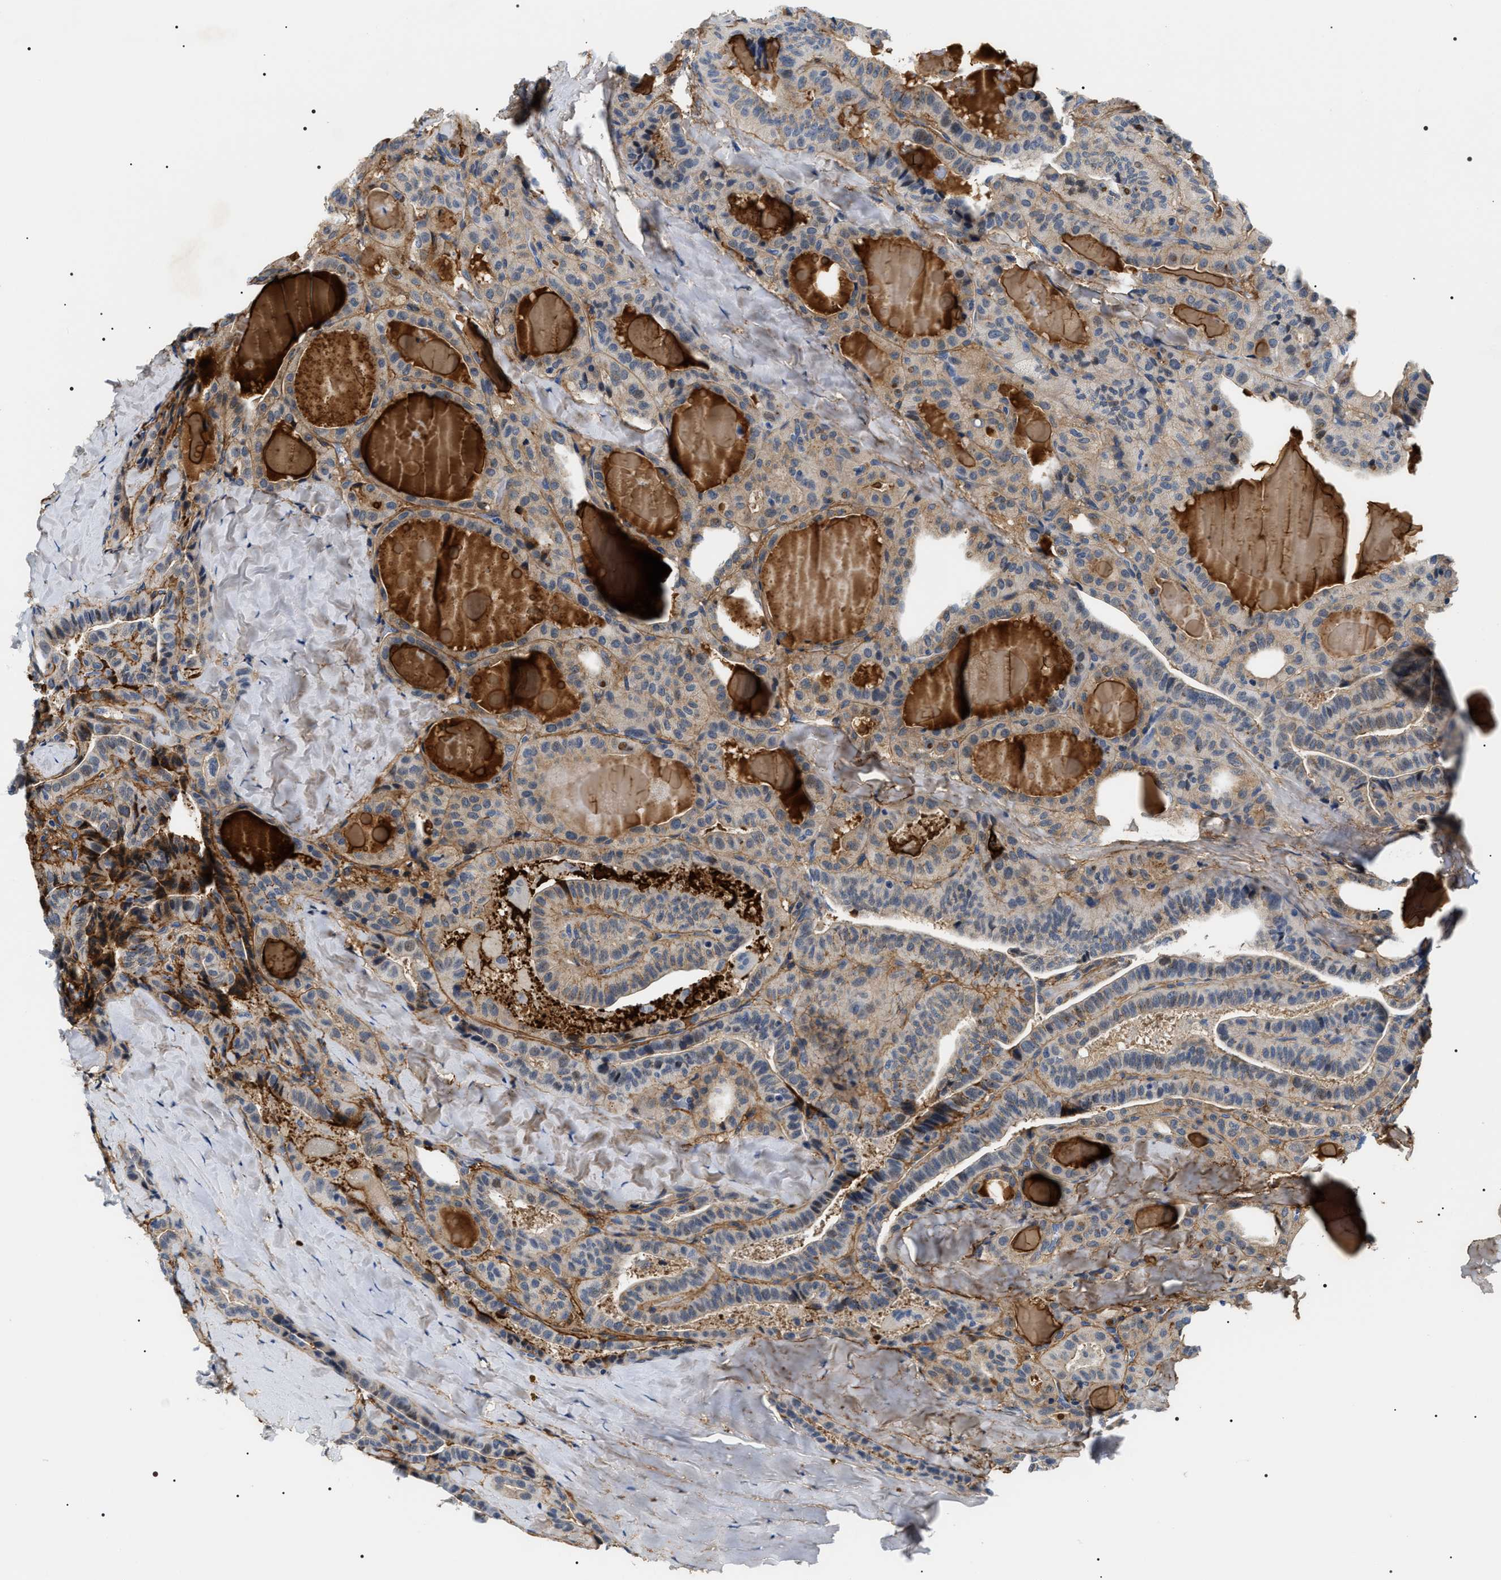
{"staining": {"intensity": "weak", "quantity": "25%-75%", "location": "cytoplasmic/membranous"}, "tissue": "thyroid cancer", "cell_type": "Tumor cells", "image_type": "cancer", "snomed": [{"axis": "morphology", "description": "Papillary adenocarcinoma, NOS"}, {"axis": "topography", "description": "Thyroid gland"}], "caption": "Thyroid cancer (papillary adenocarcinoma) stained with a brown dye shows weak cytoplasmic/membranous positive positivity in about 25%-75% of tumor cells.", "gene": "BAG2", "patient": {"sex": "male", "age": 77}}